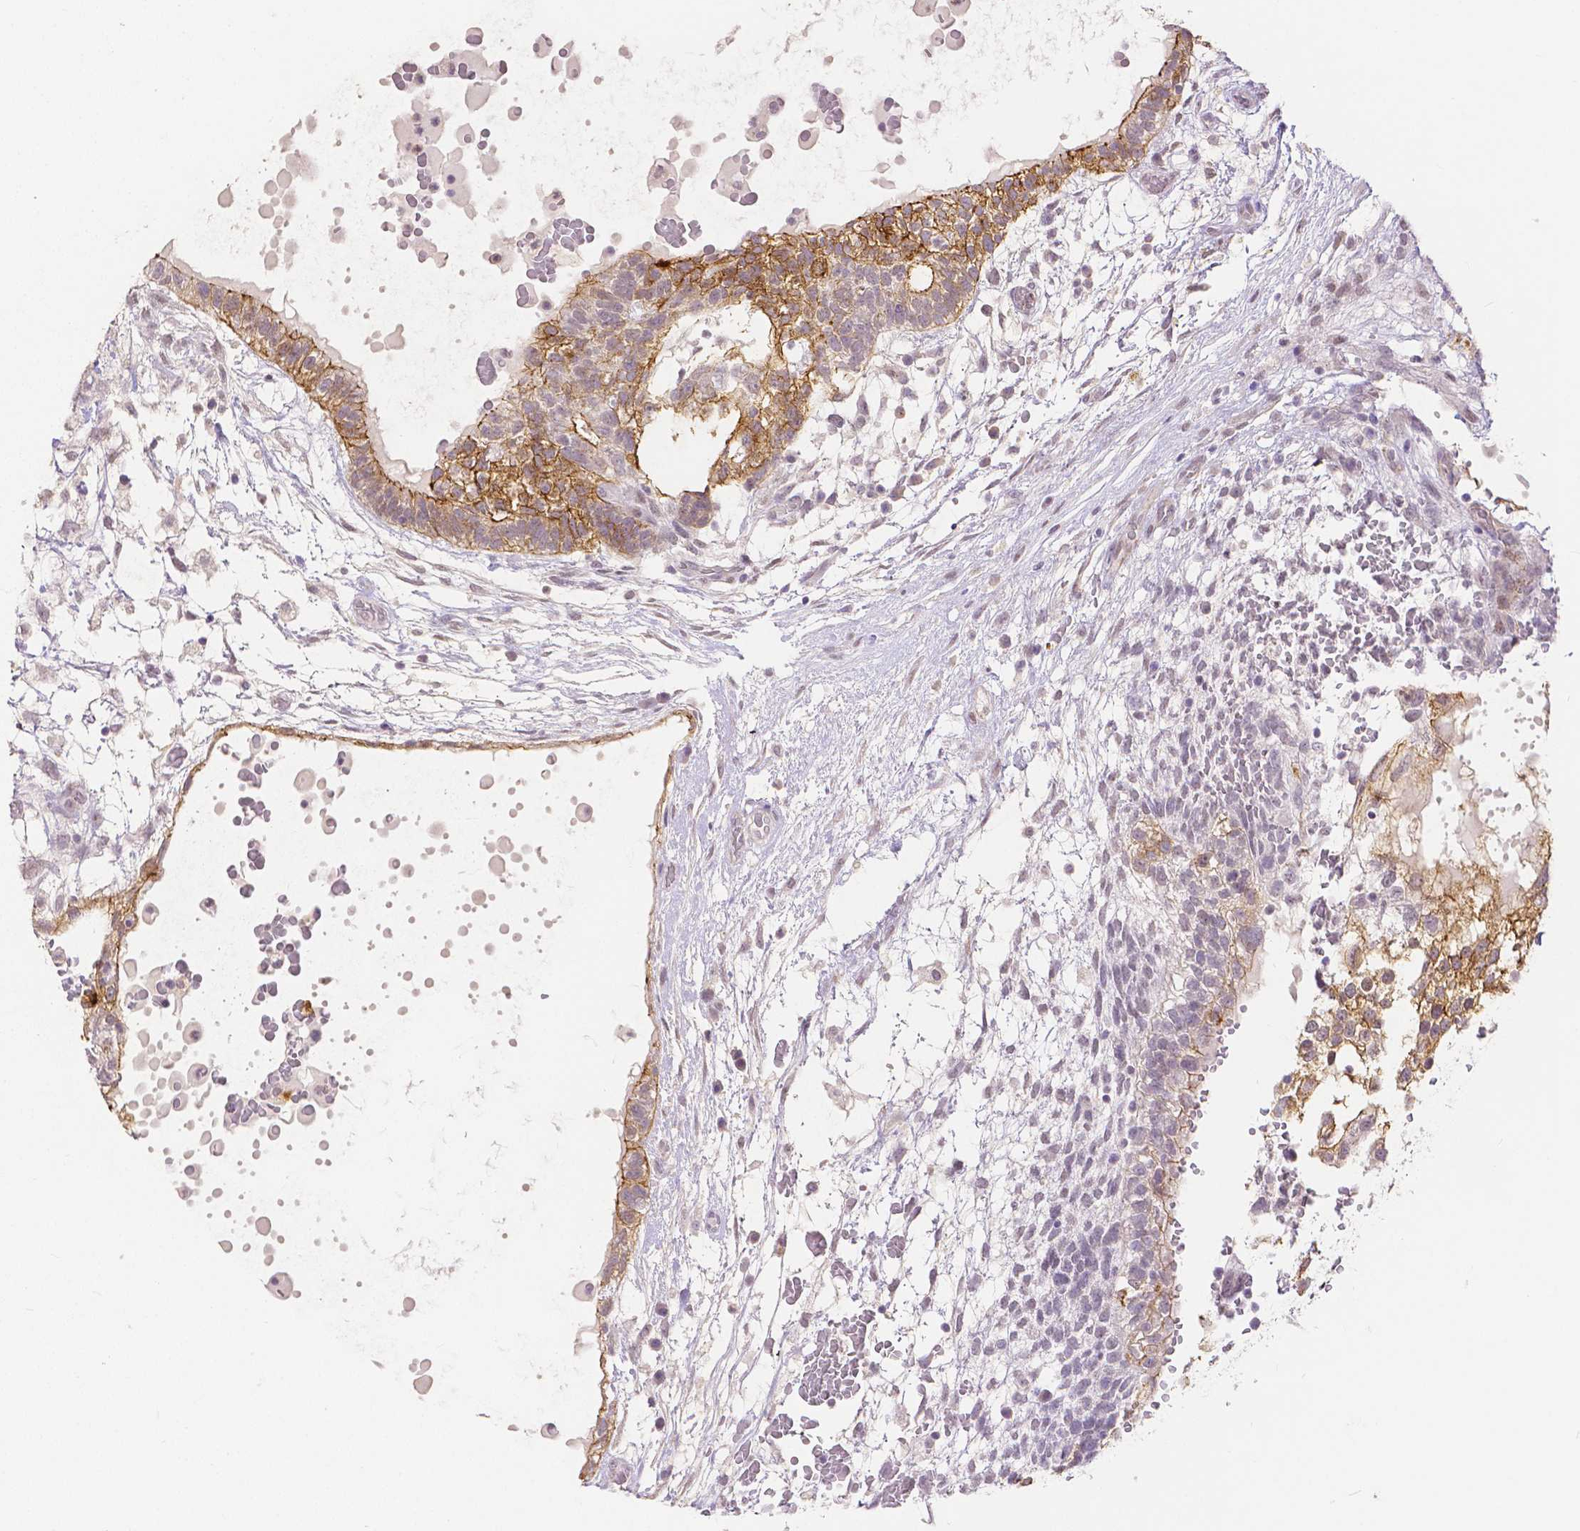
{"staining": {"intensity": "moderate", "quantity": "25%-75%", "location": "cytoplasmic/membranous"}, "tissue": "testis cancer", "cell_type": "Tumor cells", "image_type": "cancer", "snomed": [{"axis": "morphology", "description": "Normal tissue, NOS"}, {"axis": "morphology", "description": "Carcinoma, Embryonal, NOS"}, {"axis": "topography", "description": "Testis"}], "caption": "Embryonal carcinoma (testis) stained with a brown dye exhibits moderate cytoplasmic/membranous positive staining in about 25%-75% of tumor cells.", "gene": "OCLN", "patient": {"sex": "male", "age": 32}}